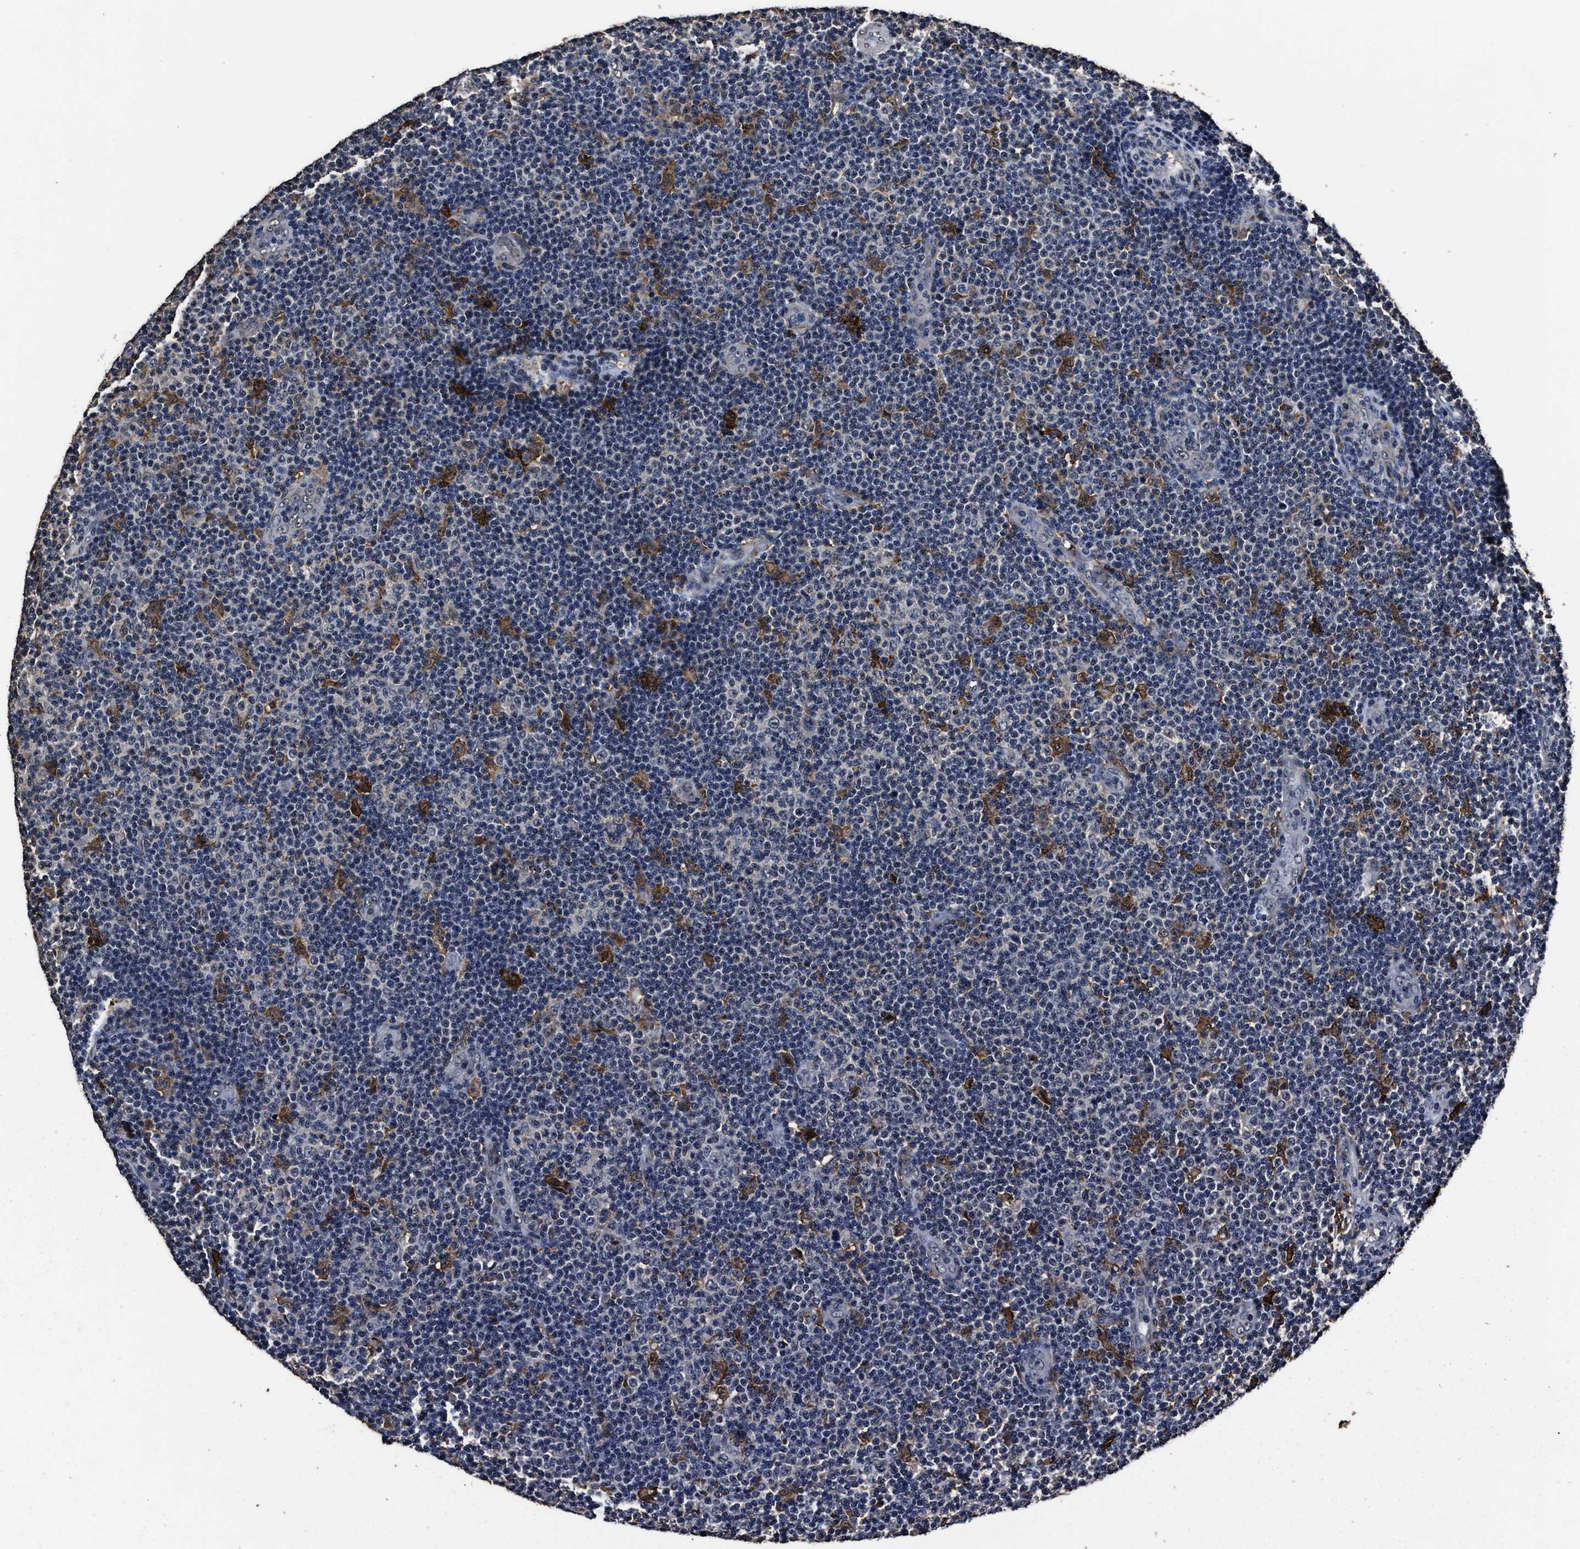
{"staining": {"intensity": "negative", "quantity": "none", "location": "none"}, "tissue": "lymphoma", "cell_type": "Tumor cells", "image_type": "cancer", "snomed": [{"axis": "morphology", "description": "Malignant lymphoma, non-Hodgkin's type, Low grade"}, {"axis": "topography", "description": "Lymph node"}], "caption": "Immunohistochemistry (IHC) micrograph of human lymphoma stained for a protein (brown), which reveals no staining in tumor cells.", "gene": "RSBN1L", "patient": {"sex": "male", "age": 83}}